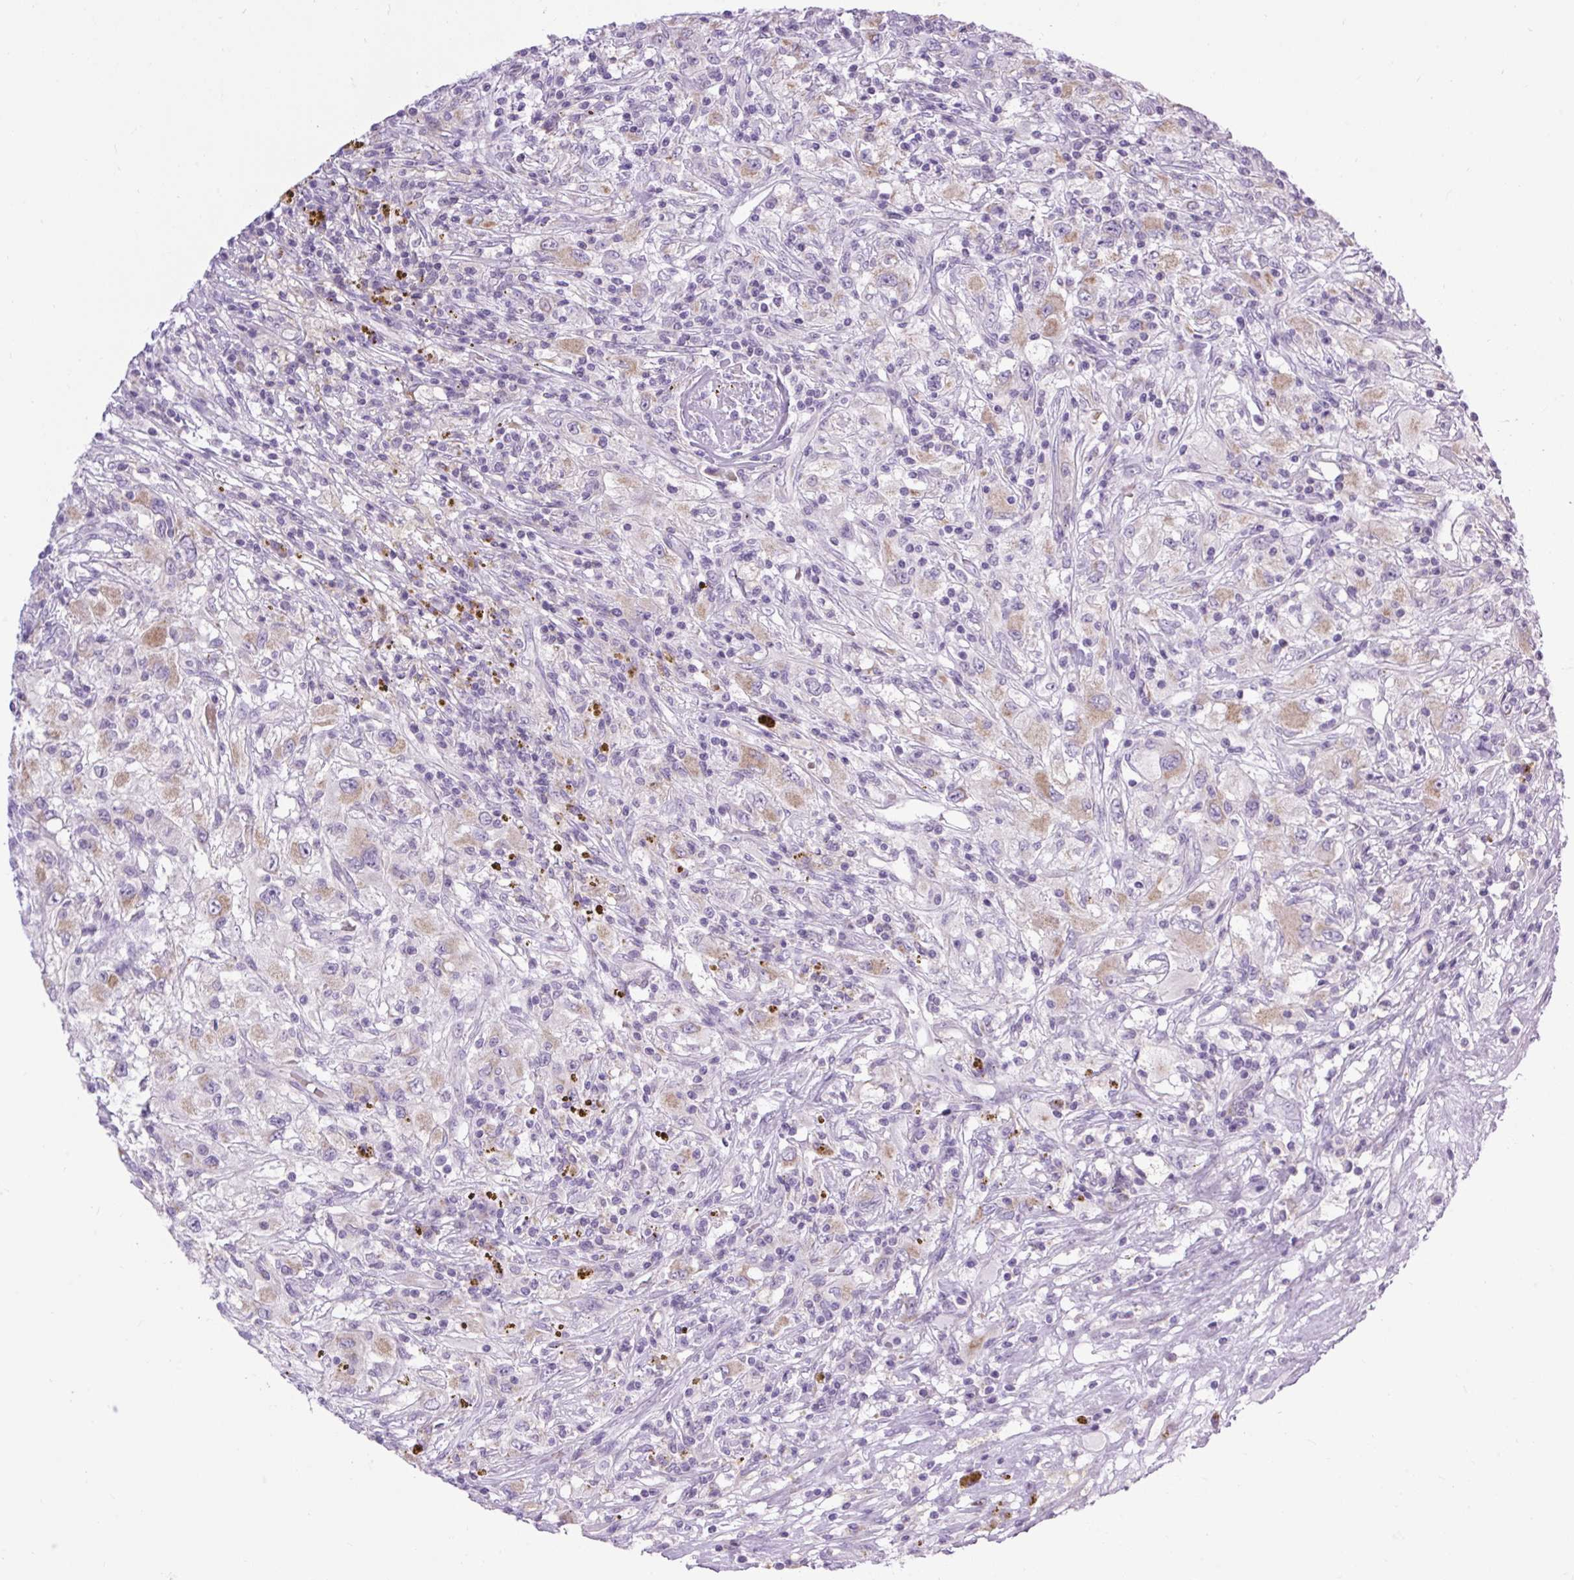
{"staining": {"intensity": "weak", "quantity": "25%-75%", "location": "cytoplasmic/membranous"}, "tissue": "renal cancer", "cell_type": "Tumor cells", "image_type": "cancer", "snomed": [{"axis": "morphology", "description": "Adenocarcinoma, NOS"}, {"axis": "topography", "description": "Kidney"}], "caption": "The immunohistochemical stain labels weak cytoplasmic/membranous expression in tumor cells of adenocarcinoma (renal) tissue.", "gene": "RNASE10", "patient": {"sex": "female", "age": 67}}